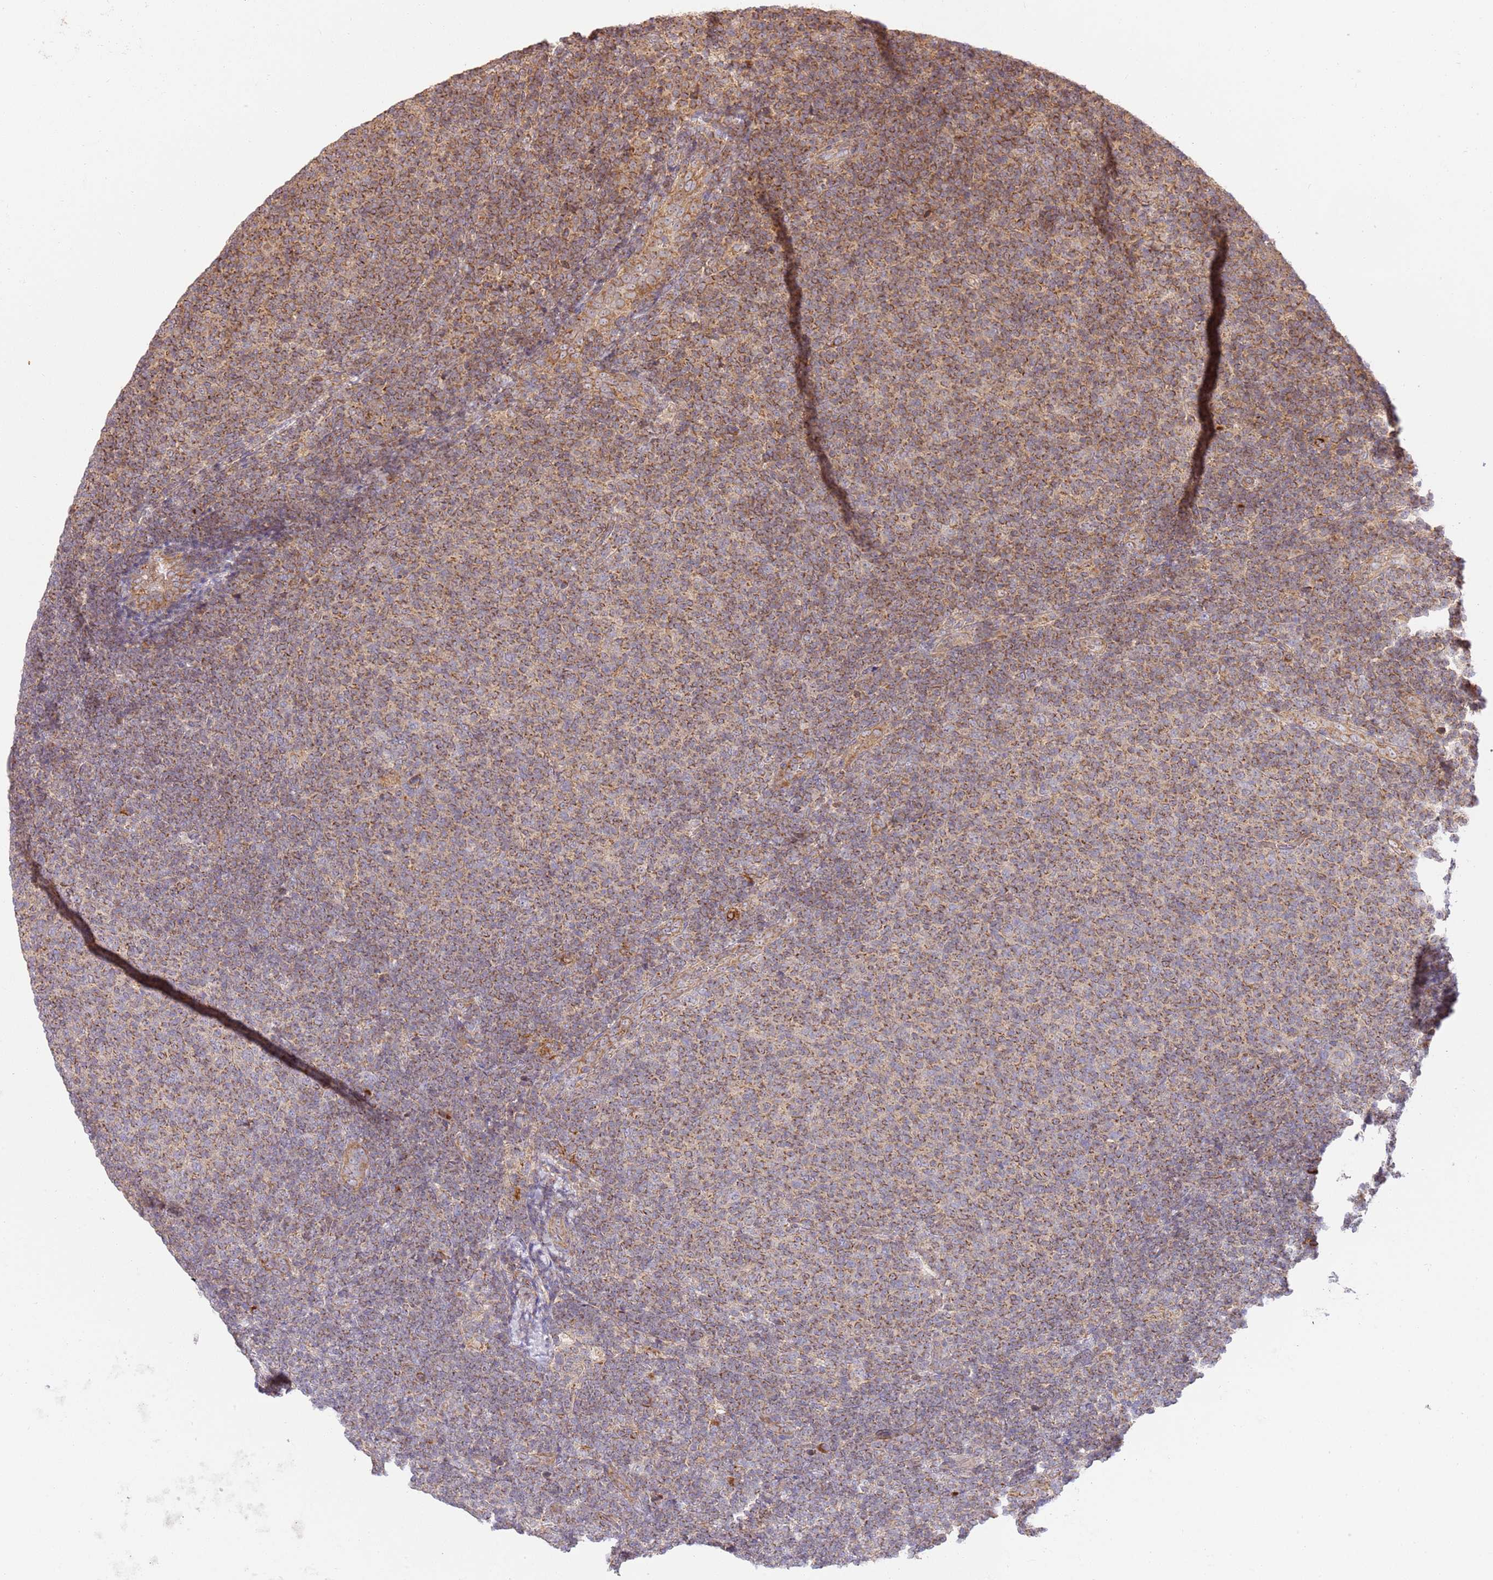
{"staining": {"intensity": "moderate", "quantity": ">75%", "location": "cytoplasmic/membranous"}, "tissue": "lymphoma", "cell_type": "Tumor cells", "image_type": "cancer", "snomed": [{"axis": "morphology", "description": "Malignant lymphoma, non-Hodgkin's type, Low grade"}, {"axis": "topography", "description": "Lymph node"}], "caption": "A brown stain labels moderate cytoplasmic/membranous positivity of a protein in human low-grade malignant lymphoma, non-Hodgkin's type tumor cells.", "gene": "SPATA2L", "patient": {"sex": "male", "age": 66}}